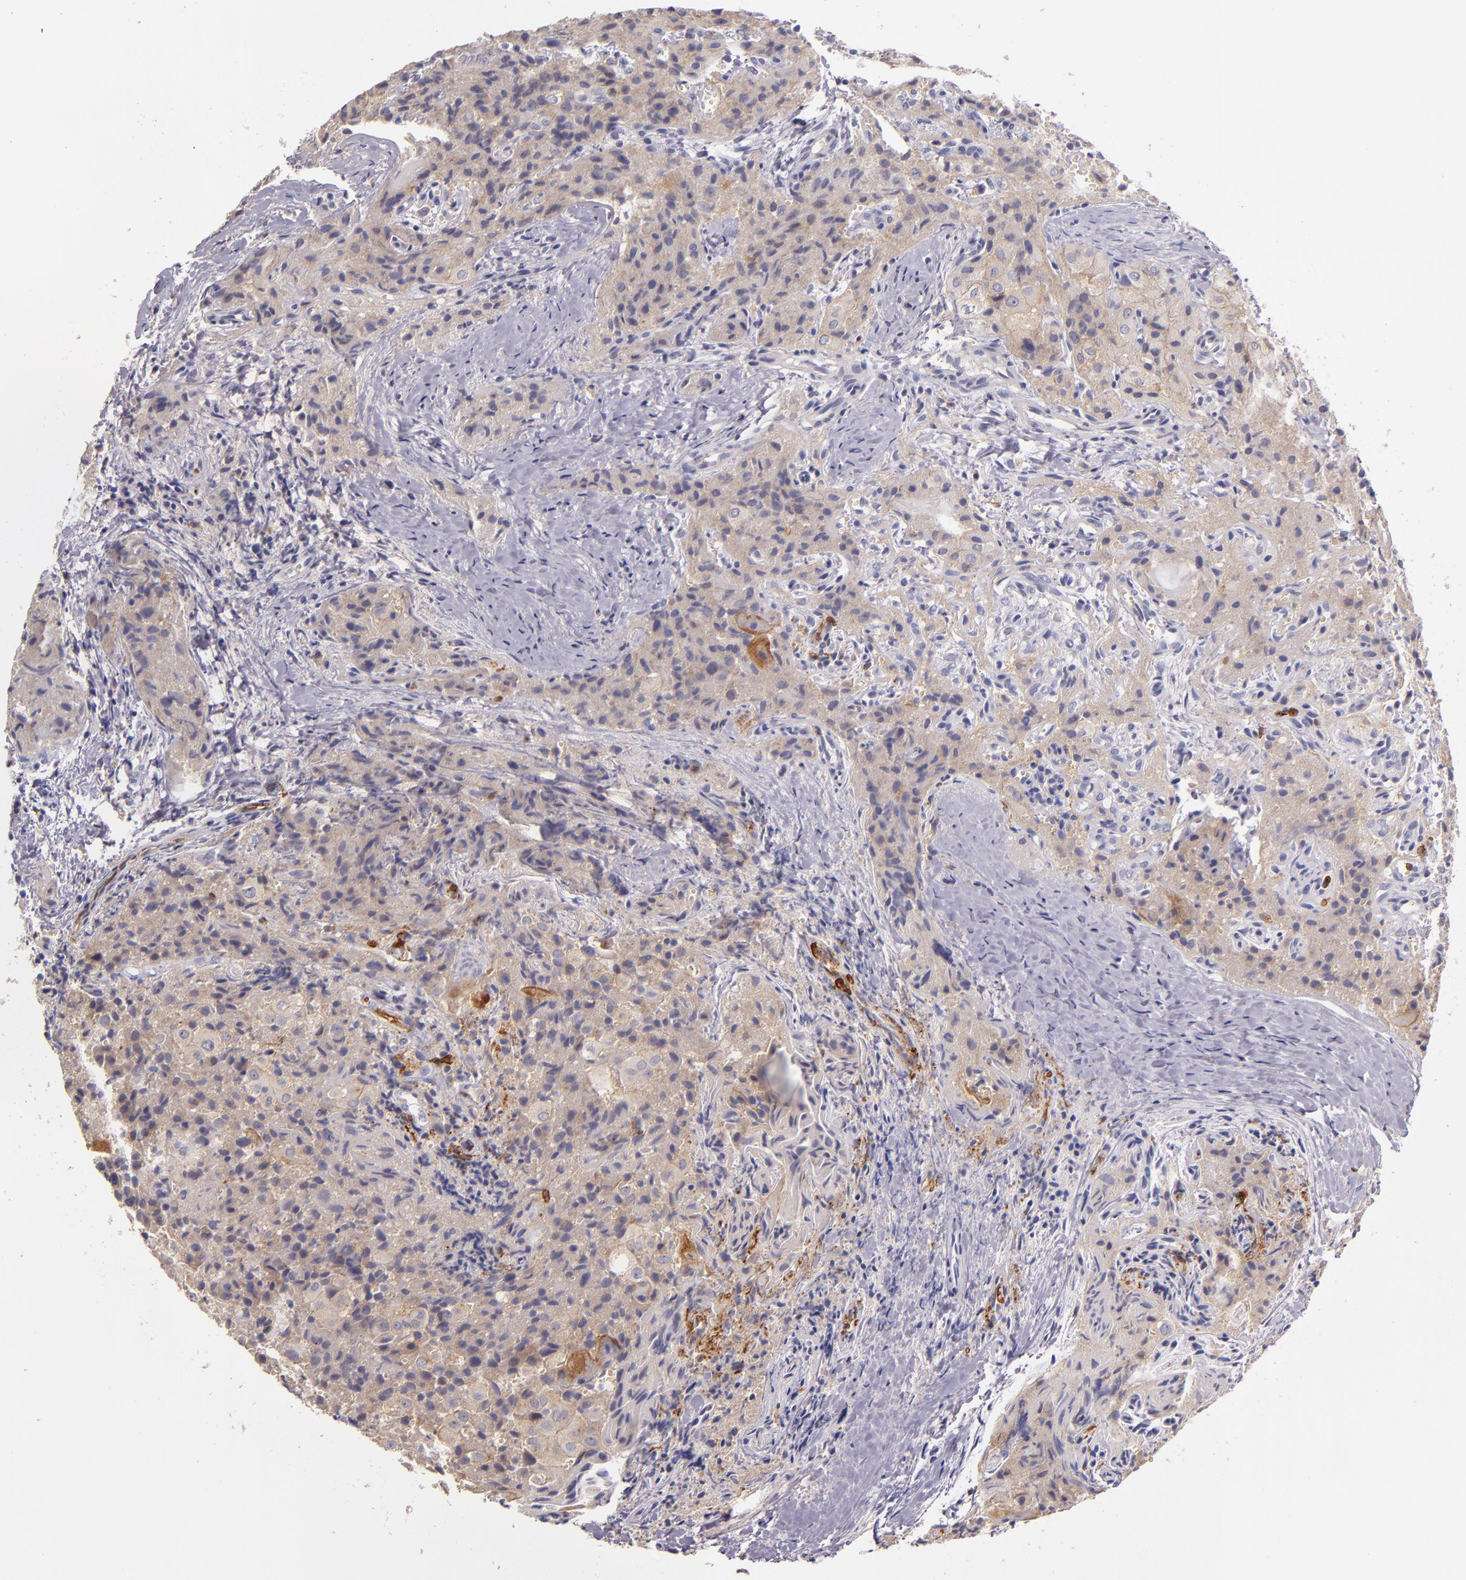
{"staining": {"intensity": "weak", "quantity": ">75%", "location": "cytoplasmic/membranous"}, "tissue": "thyroid cancer", "cell_type": "Tumor cells", "image_type": "cancer", "snomed": [{"axis": "morphology", "description": "Papillary adenocarcinoma, NOS"}, {"axis": "topography", "description": "Thyroid gland"}], "caption": "Tumor cells show low levels of weak cytoplasmic/membranous expression in approximately >75% of cells in human papillary adenocarcinoma (thyroid). The staining was performed using DAB (3,3'-diaminobenzidine), with brown indicating positive protein expression. Nuclei are stained blue with hematoxylin.", "gene": "C5AR1", "patient": {"sex": "female", "age": 71}}